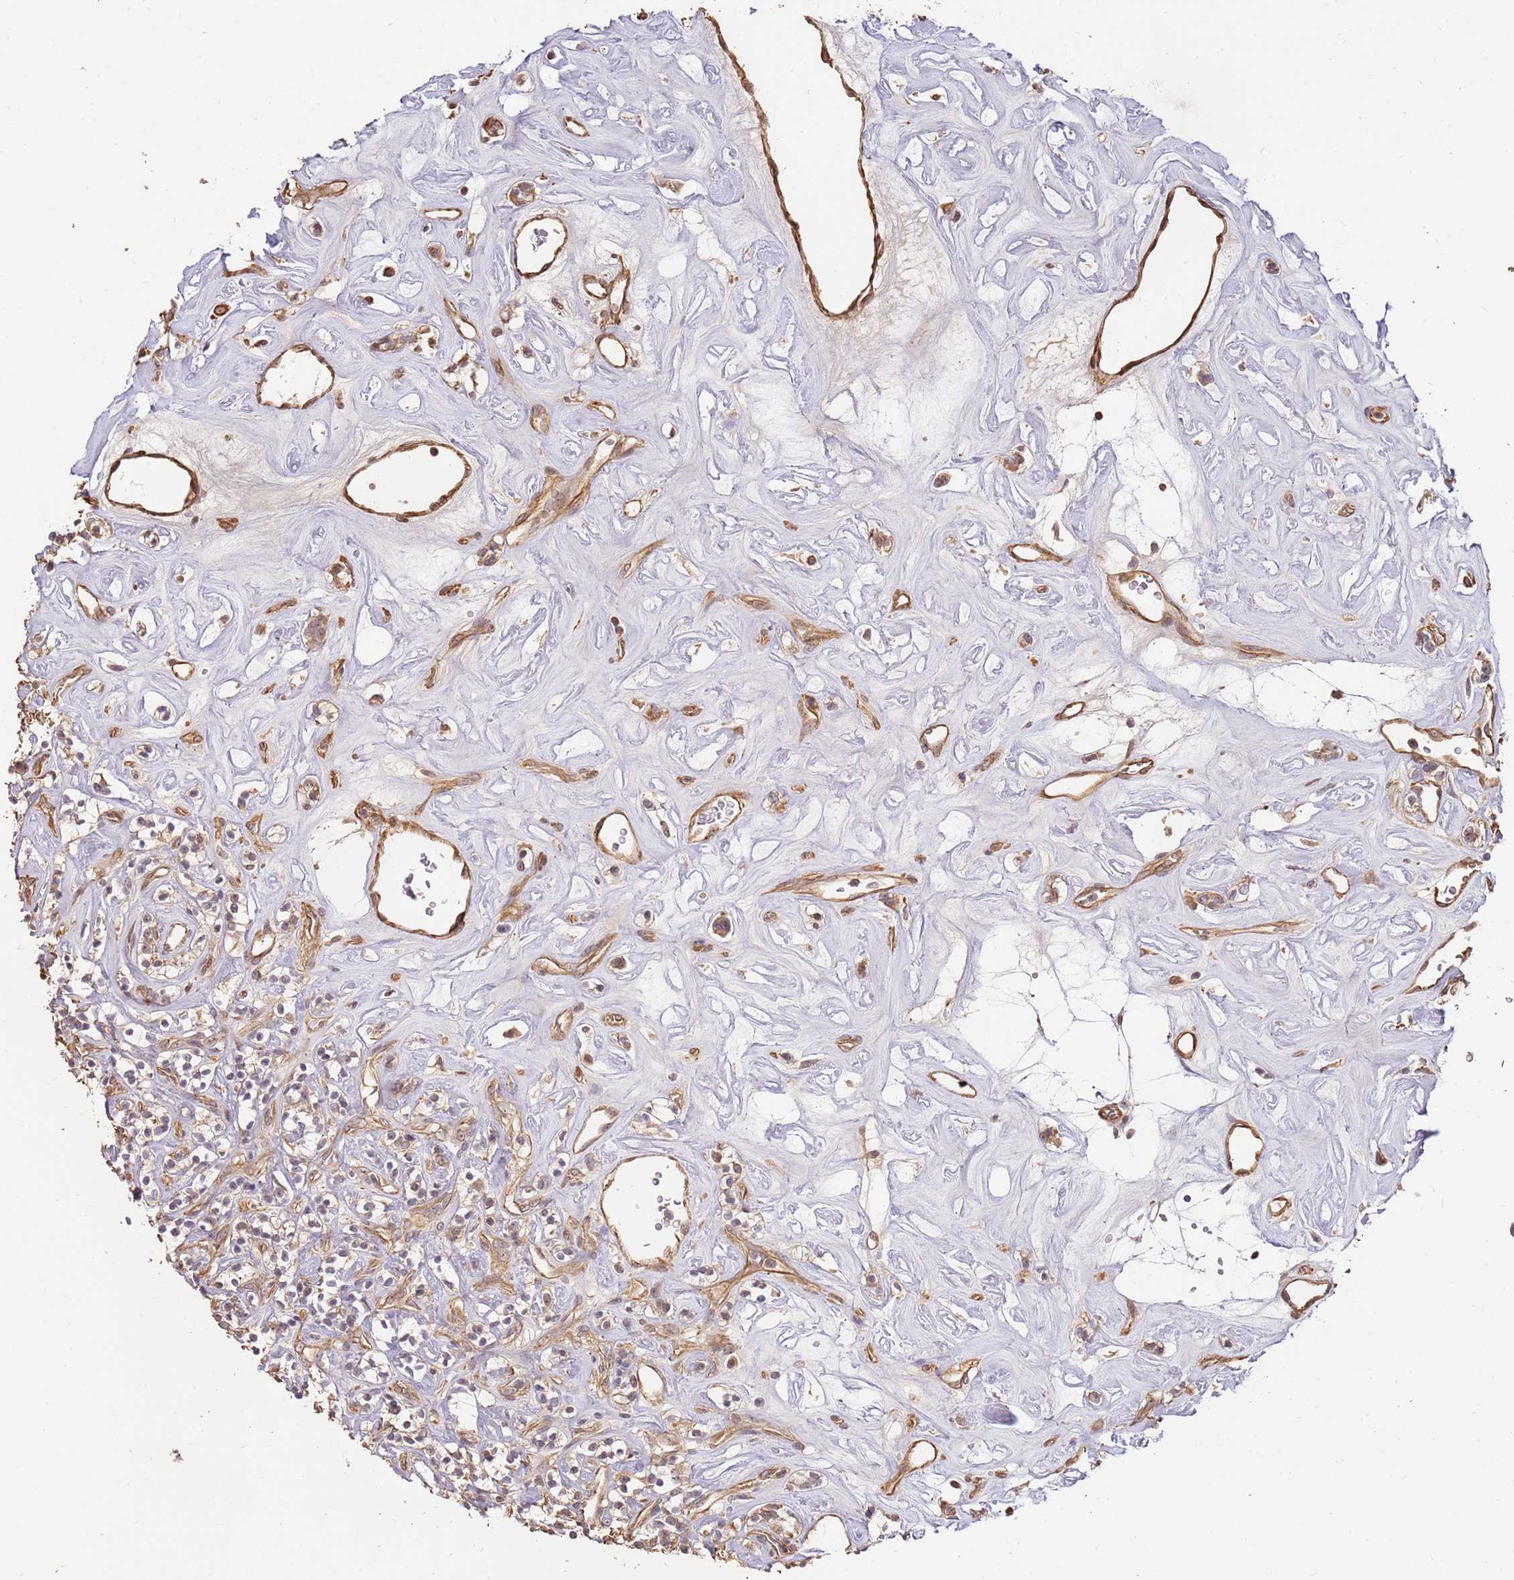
{"staining": {"intensity": "negative", "quantity": "none", "location": "none"}, "tissue": "renal cancer", "cell_type": "Tumor cells", "image_type": "cancer", "snomed": [{"axis": "morphology", "description": "Adenocarcinoma, NOS"}, {"axis": "topography", "description": "Kidney"}], "caption": "IHC histopathology image of neoplastic tissue: human renal cancer stained with DAB demonstrates no significant protein positivity in tumor cells. The staining is performed using DAB brown chromogen with nuclei counter-stained in using hematoxylin.", "gene": "SURF2", "patient": {"sex": "male", "age": 77}}